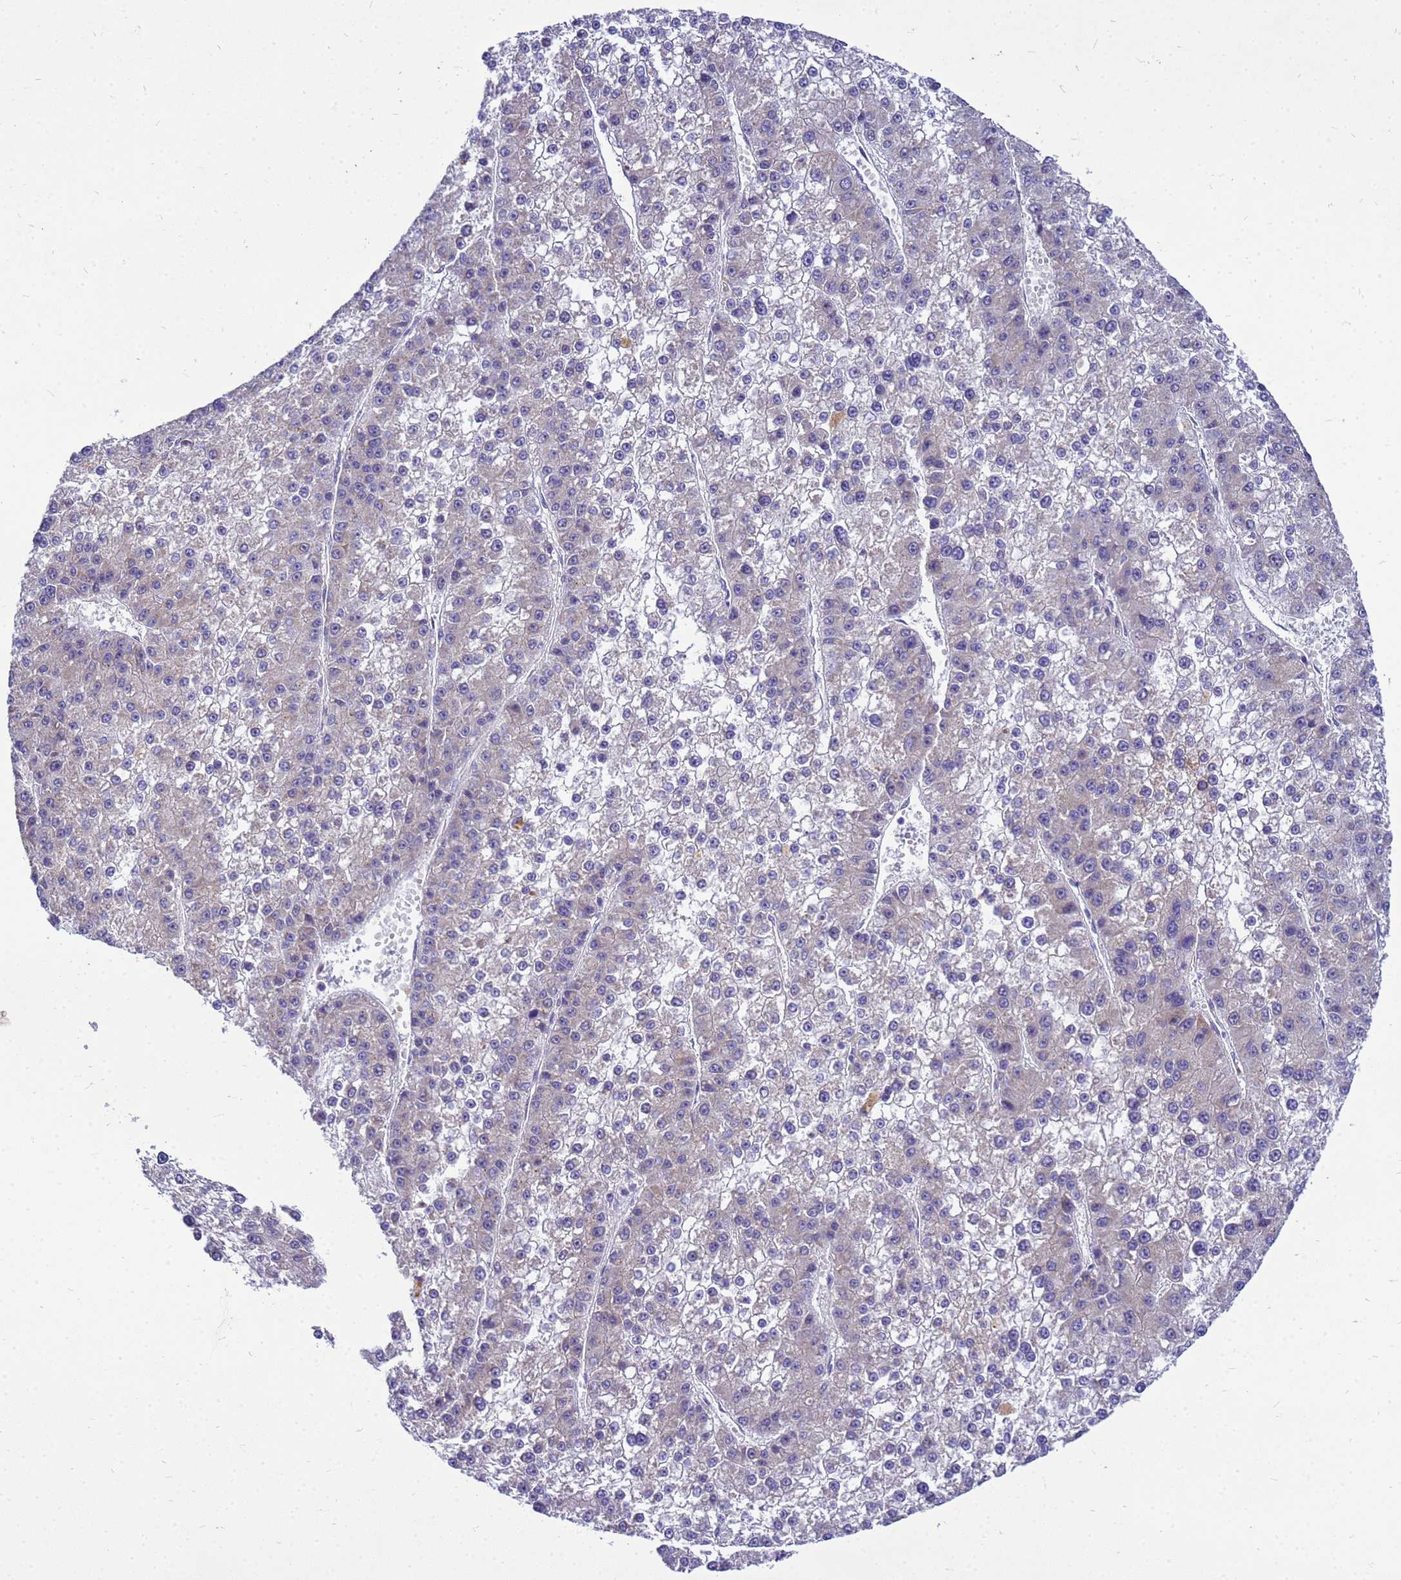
{"staining": {"intensity": "negative", "quantity": "none", "location": "none"}, "tissue": "liver cancer", "cell_type": "Tumor cells", "image_type": "cancer", "snomed": [{"axis": "morphology", "description": "Carcinoma, Hepatocellular, NOS"}, {"axis": "topography", "description": "Liver"}], "caption": "IHC photomicrograph of neoplastic tissue: hepatocellular carcinoma (liver) stained with DAB shows no significant protein expression in tumor cells.", "gene": "POP7", "patient": {"sex": "female", "age": 73}}